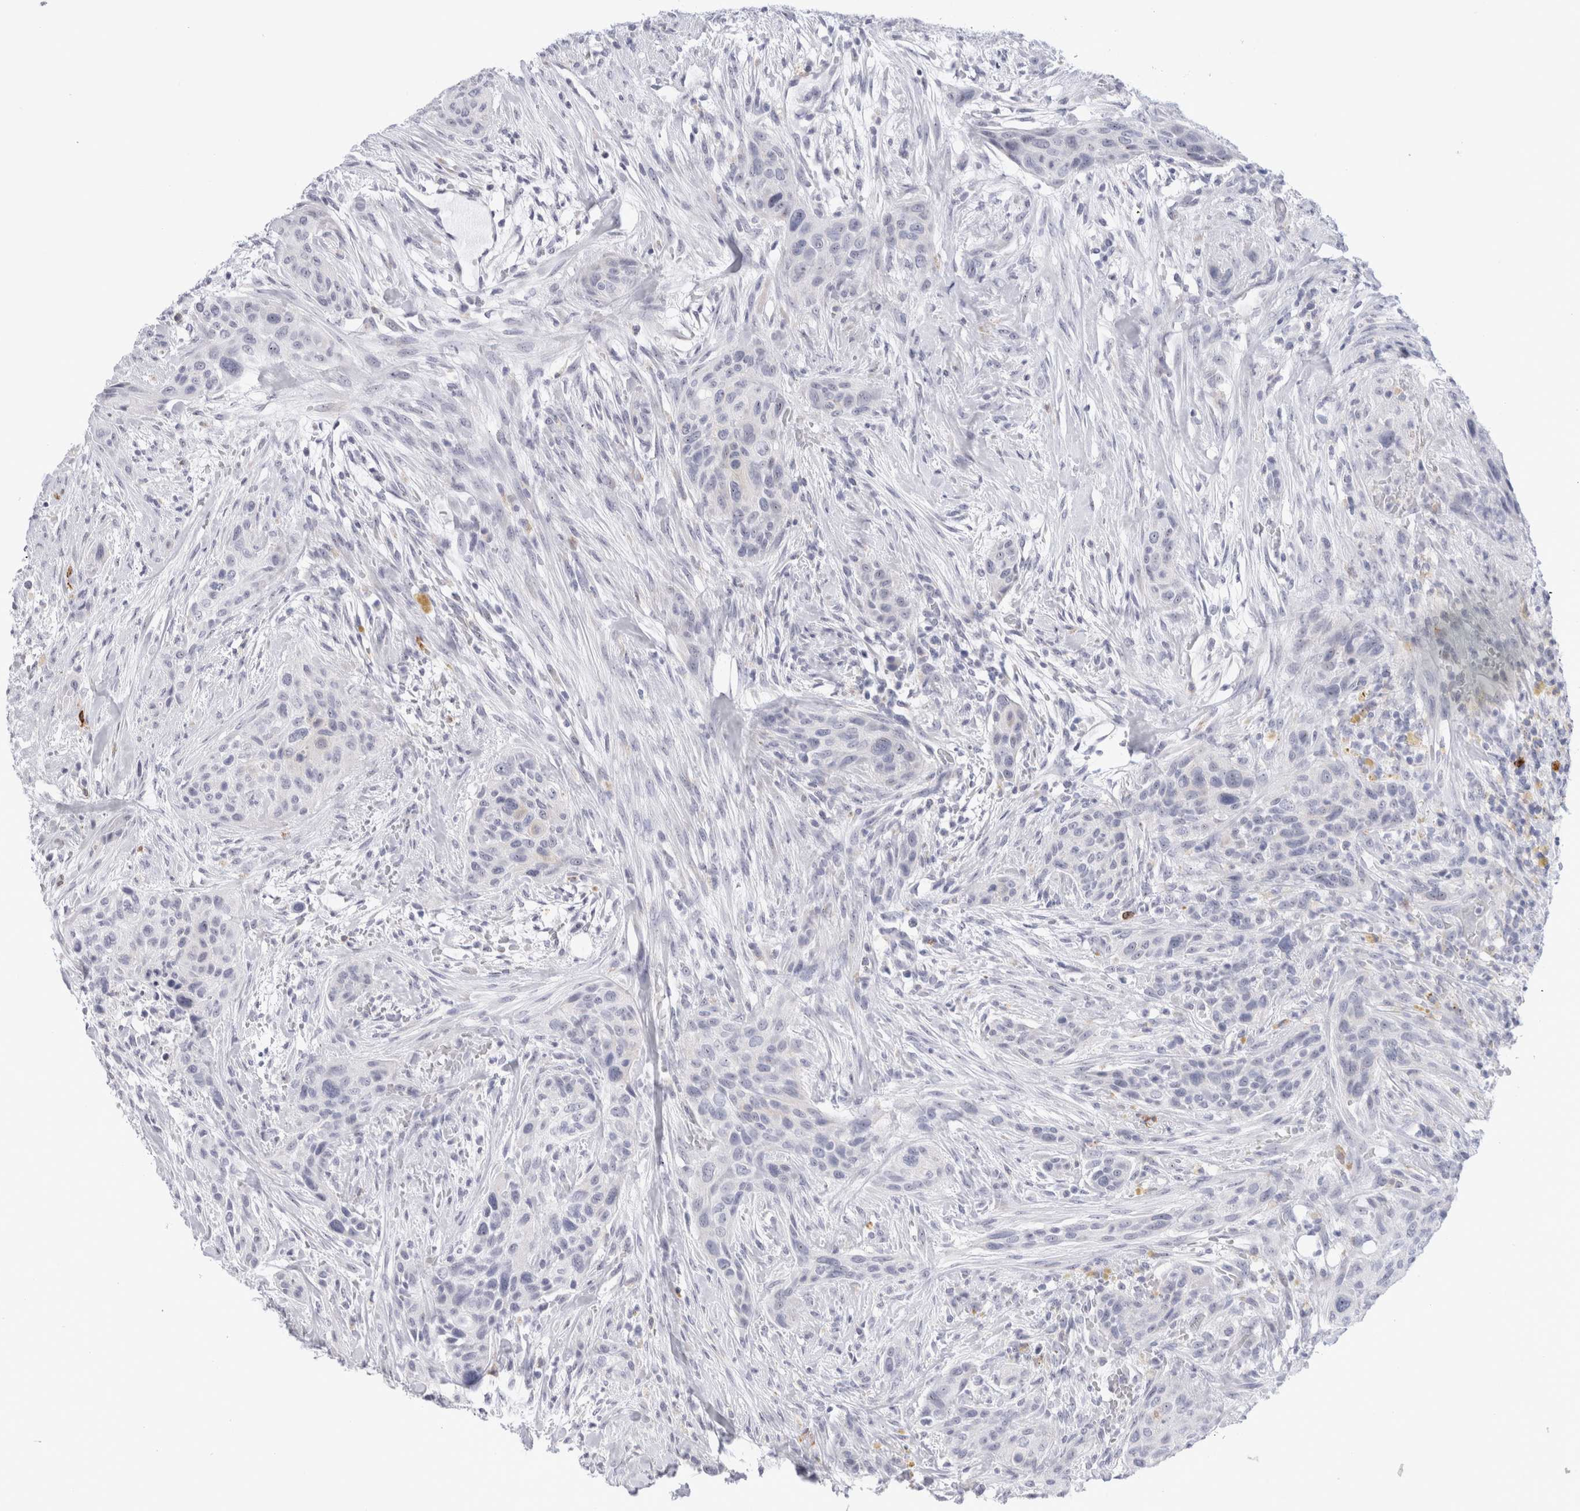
{"staining": {"intensity": "negative", "quantity": "none", "location": "none"}, "tissue": "urothelial cancer", "cell_type": "Tumor cells", "image_type": "cancer", "snomed": [{"axis": "morphology", "description": "Urothelial carcinoma, High grade"}, {"axis": "topography", "description": "Urinary bladder"}], "caption": "This is an immunohistochemistry (IHC) image of human urothelial cancer. There is no expression in tumor cells.", "gene": "MUC15", "patient": {"sex": "male", "age": 35}}